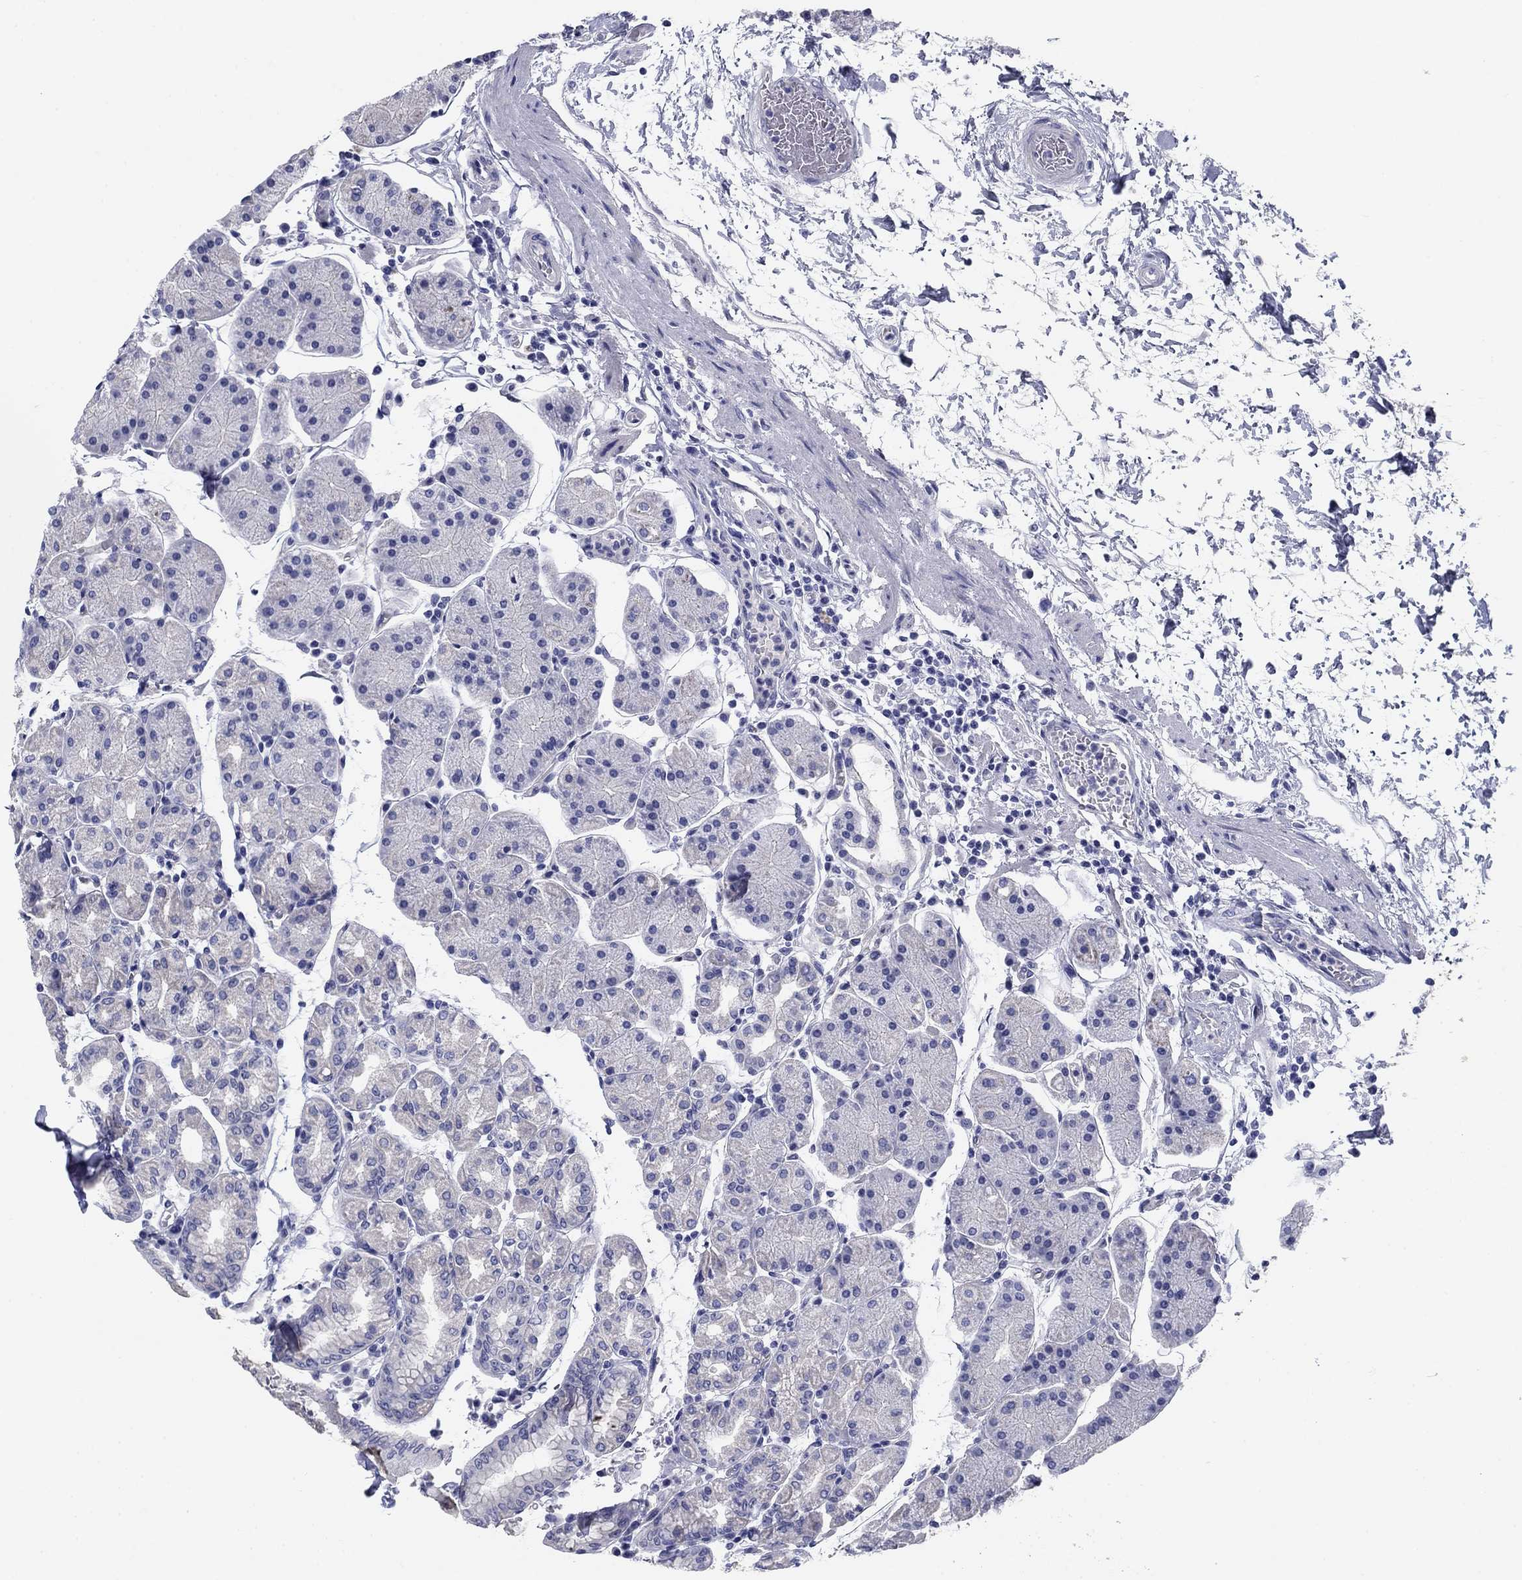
{"staining": {"intensity": "negative", "quantity": "none", "location": "none"}, "tissue": "stomach", "cell_type": "Glandular cells", "image_type": "normal", "snomed": [{"axis": "morphology", "description": "Normal tissue, NOS"}, {"axis": "topography", "description": "Stomach"}], "caption": "Glandular cells are negative for brown protein staining in benign stomach. (DAB IHC with hematoxylin counter stain).", "gene": "PRKCG", "patient": {"sex": "male", "age": 54}}